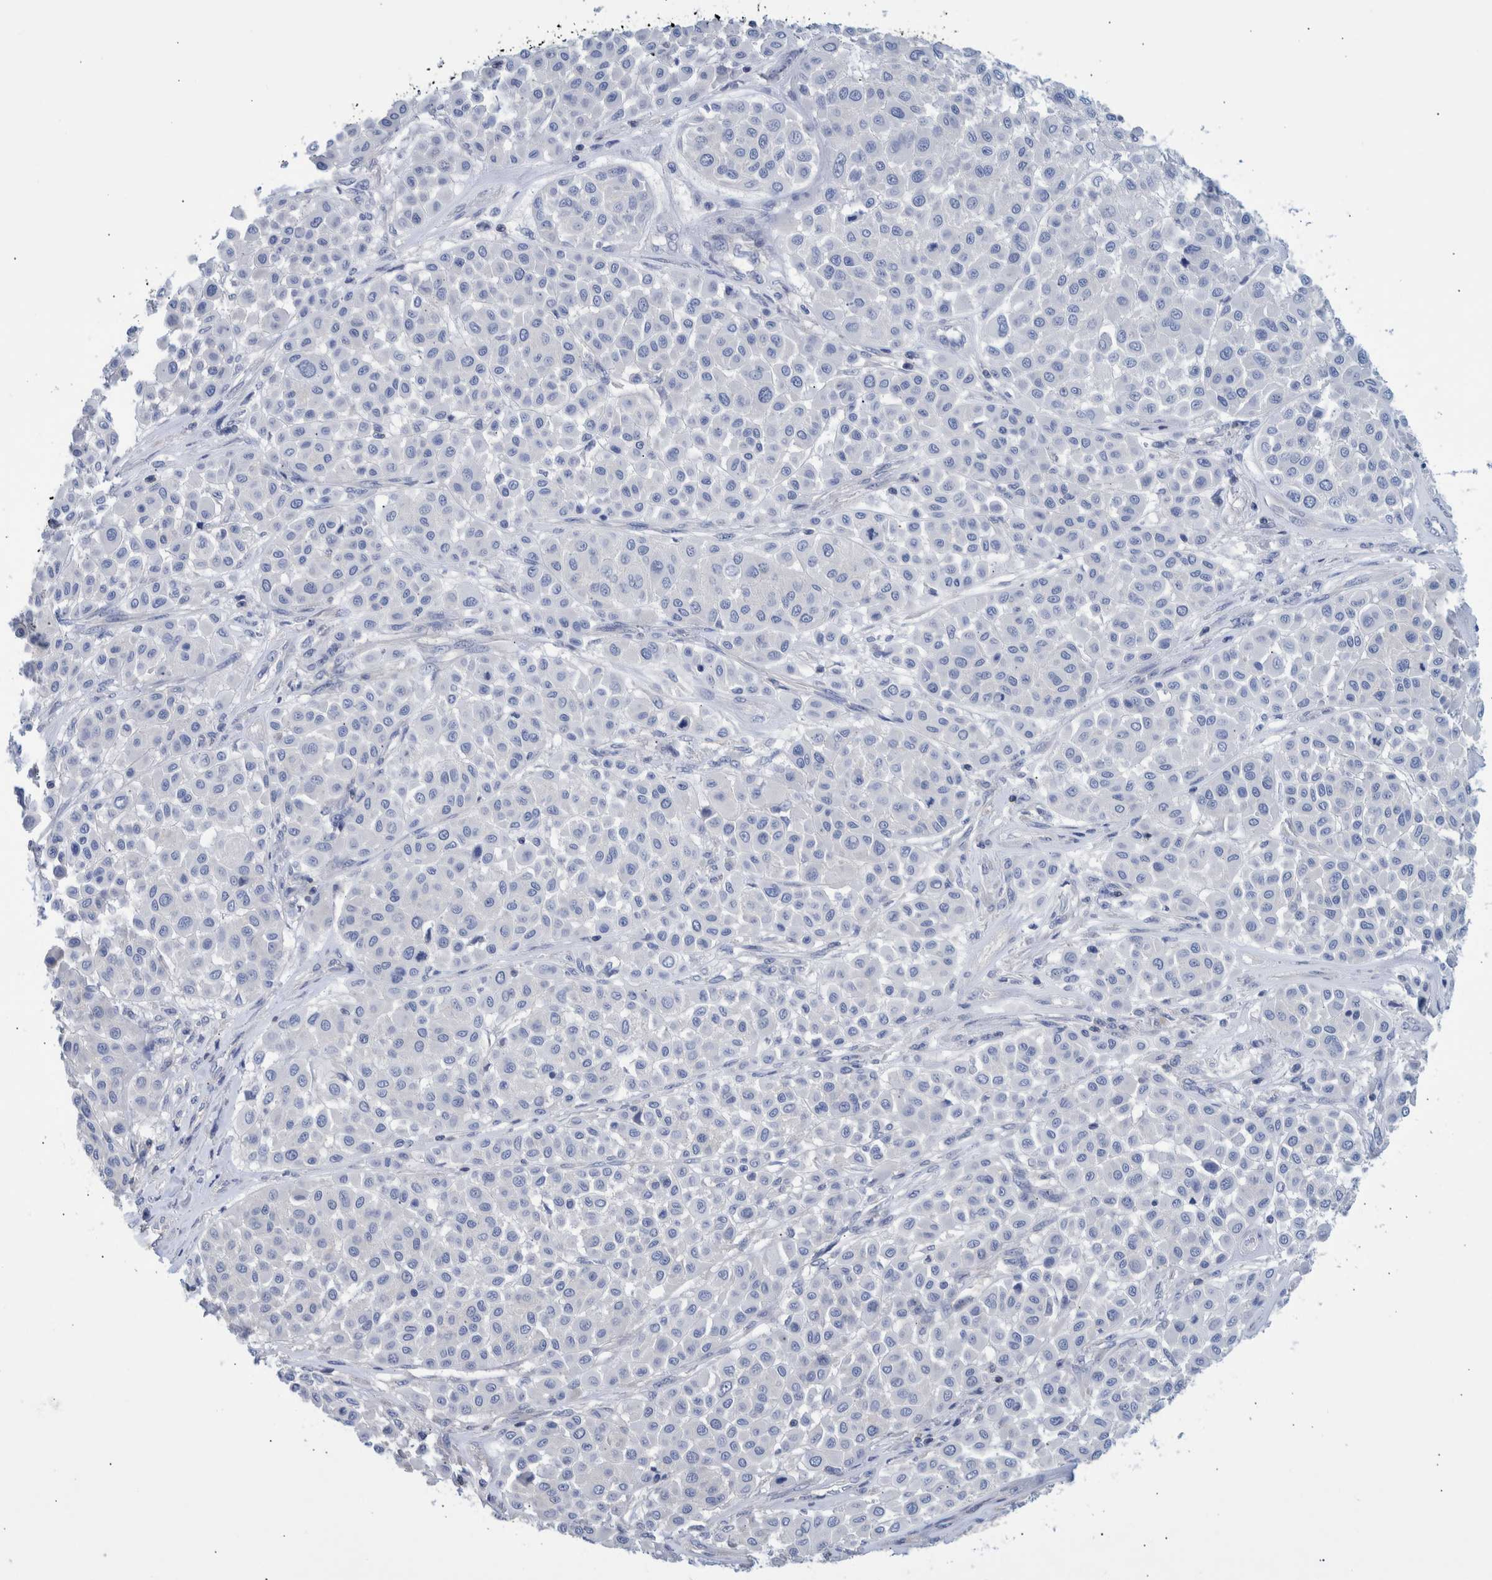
{"staining": {"intensity": "negative", "quantity": "none", "location": "none"}, "tissue": "melanoma", "cell_type": "Tumor cells", "image_type": "cancer", "snomed": [{"axis": "morphology", "description": "Malignant melanoma, Metastatic site"}, {"axis": "topography", "description": "Soft tissue"}], "caption": "Tumor cells are negative for brown protein staining in malignant melanoma (metastatic site).", "gene": "PPP3CC", "patient": {"sex": "male", "age": 41}}